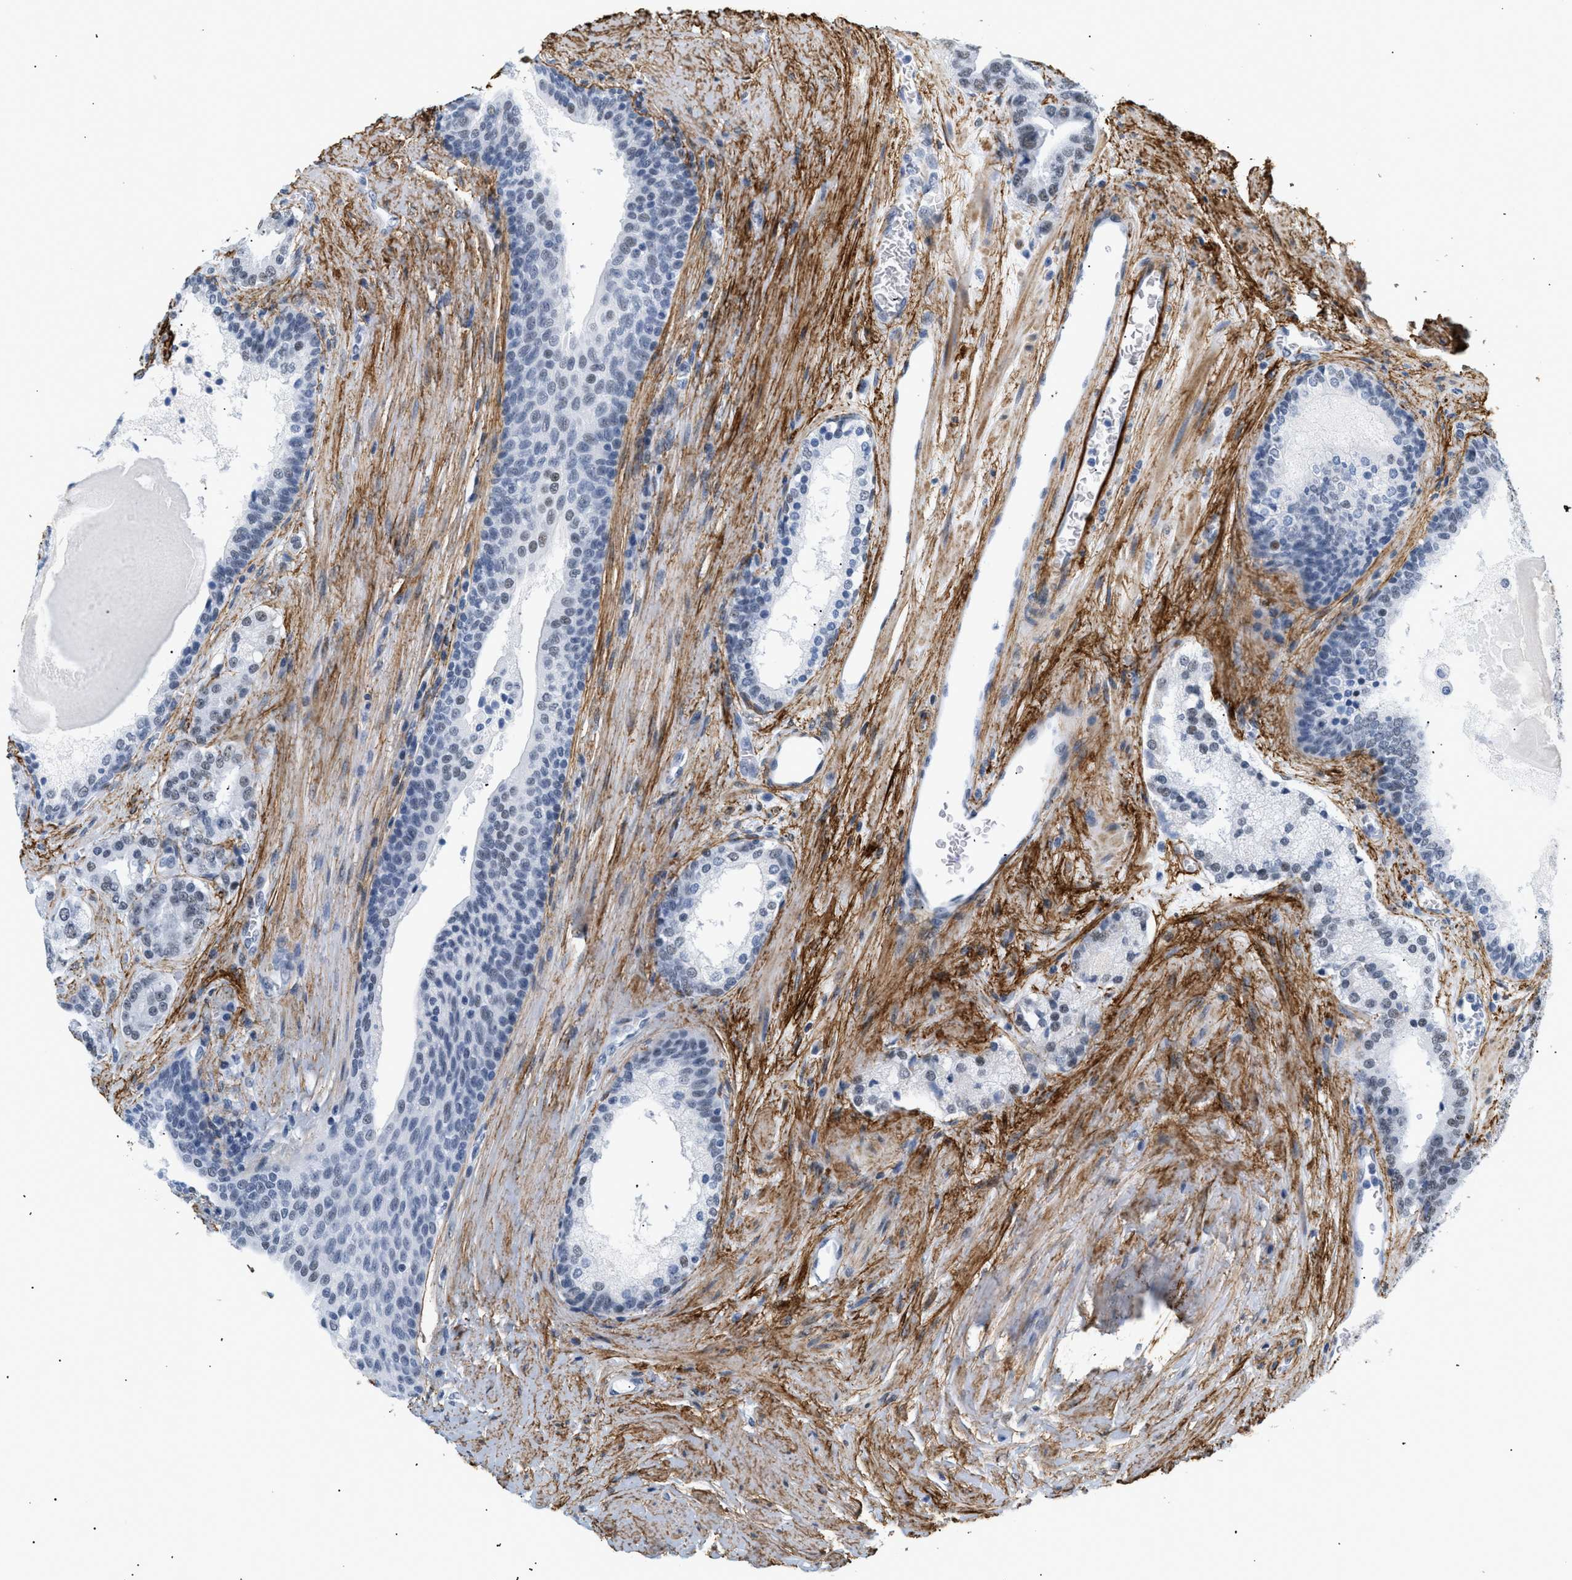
{"staining": {"intensity": "weak", "quantity": "<25%", "location": "nuclear"}, "tissue": "prostate cancer", "cell_type": "Tumor cells", "image_type": "cancer", "snomed": [{"axis": "morphology", "description": "Adenocarcinoma, High grade"}, {"axis": "topography", "description": "Prostate"}], "caption": "Immunohistochemistry of human prostate cancer (high-grade adenocarcinoma) shows no positivity in tumor cells. Nuclei are stained in blue.", "gene": "ELN", "patient": {"sex": "male", "age": 60}}